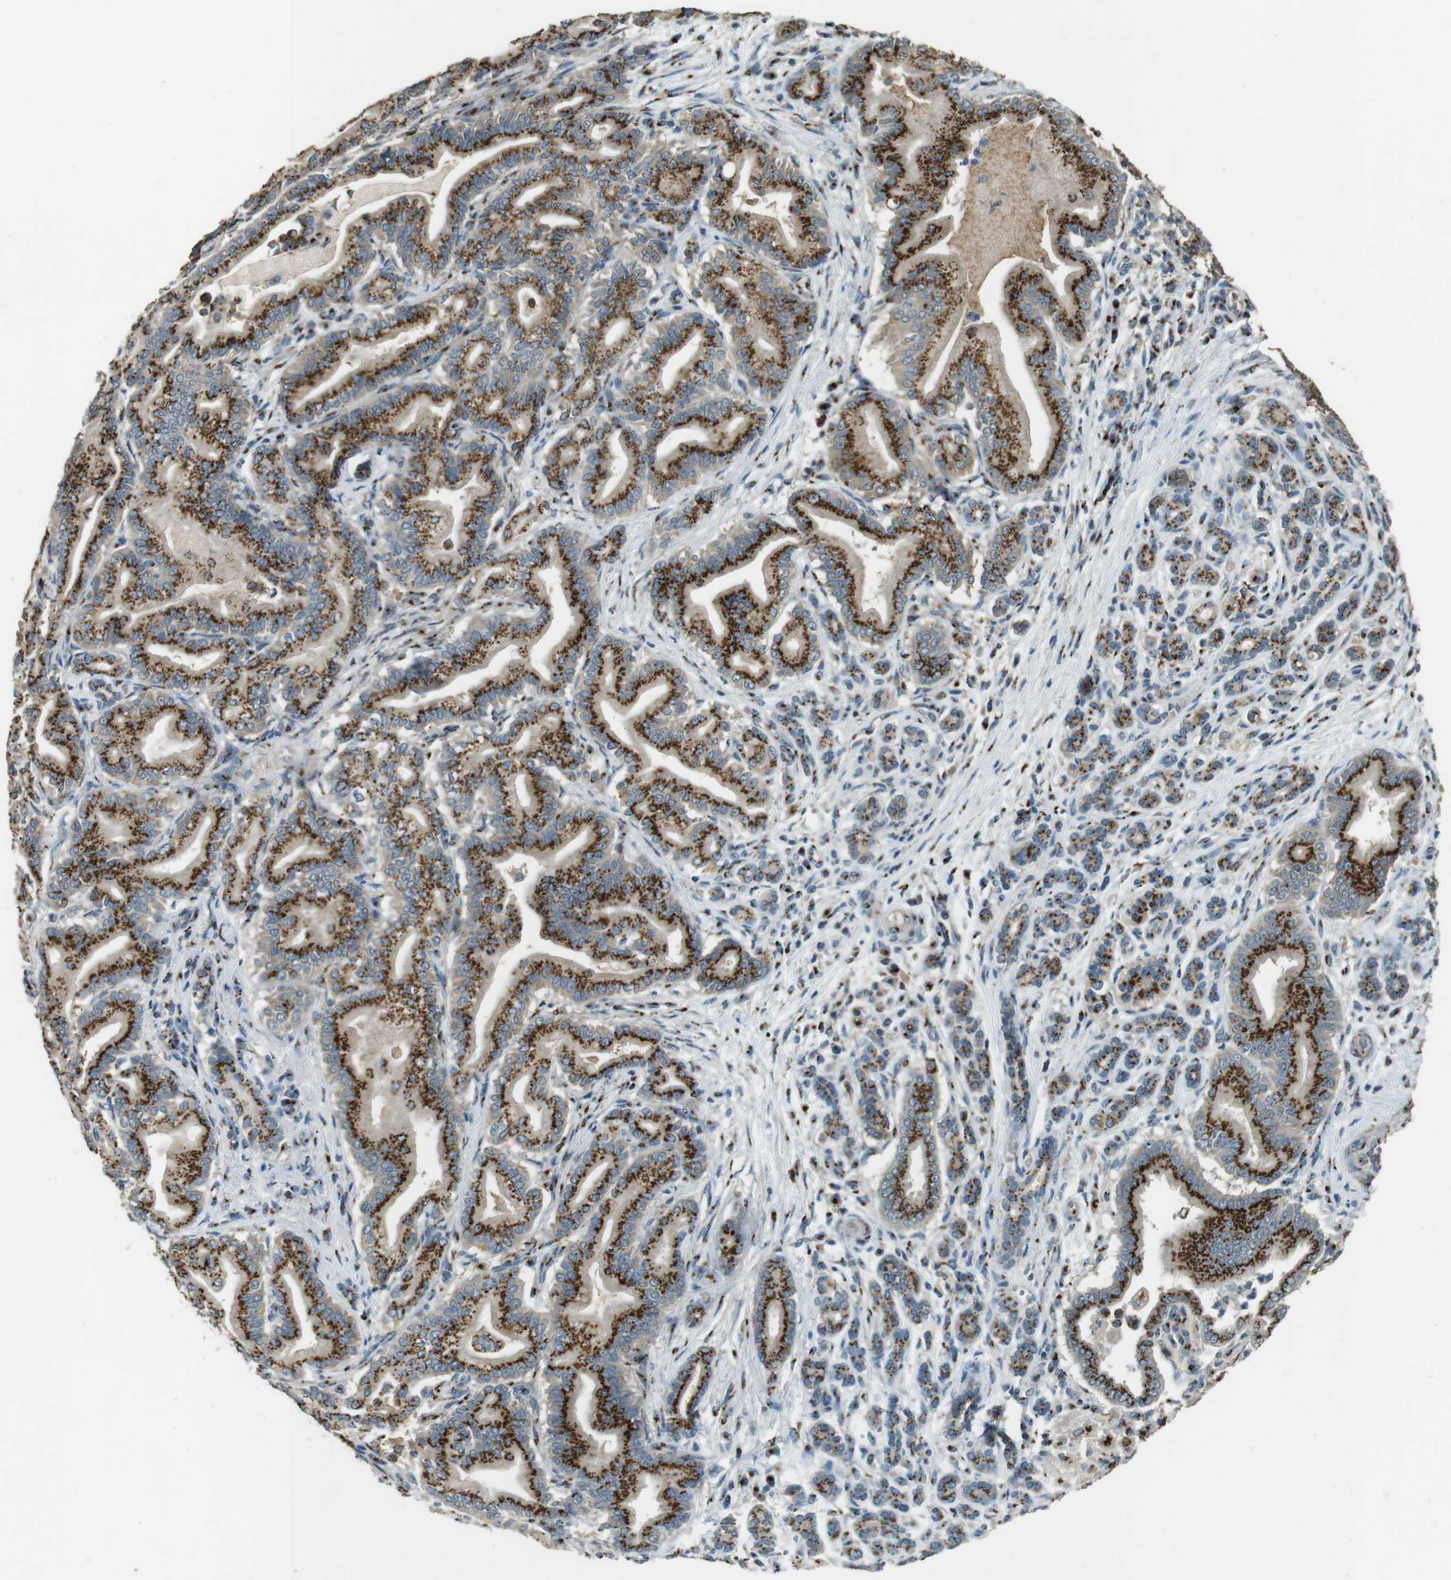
{"staining": {"intensity": "strong", "quantity": ">75%", "location": "cytoplasmic/membranous"}, "tissue": "pancreatic cancer", "cell_type": "Tumor cells", "image_type": "cancer", "snomed": [{"axis": "morphology", "description": "Normal tissue, NOS"}, {"axis": "morphology", "description": "Adenocarcinoma, NOS"}, {"axis": "topography", "description": "Pancreas"}], "caption": "Immunohistochemical staining of pancreatic adenocarcinoma demonstrates strong cytoplasmic/membranous protein staining in about >75% of tumor cells. The protein of interest is shown in brown color, while the nuclei are stained blue.", "gene": "TMEM115", "patient": {"sex": "male", "age": 63}}